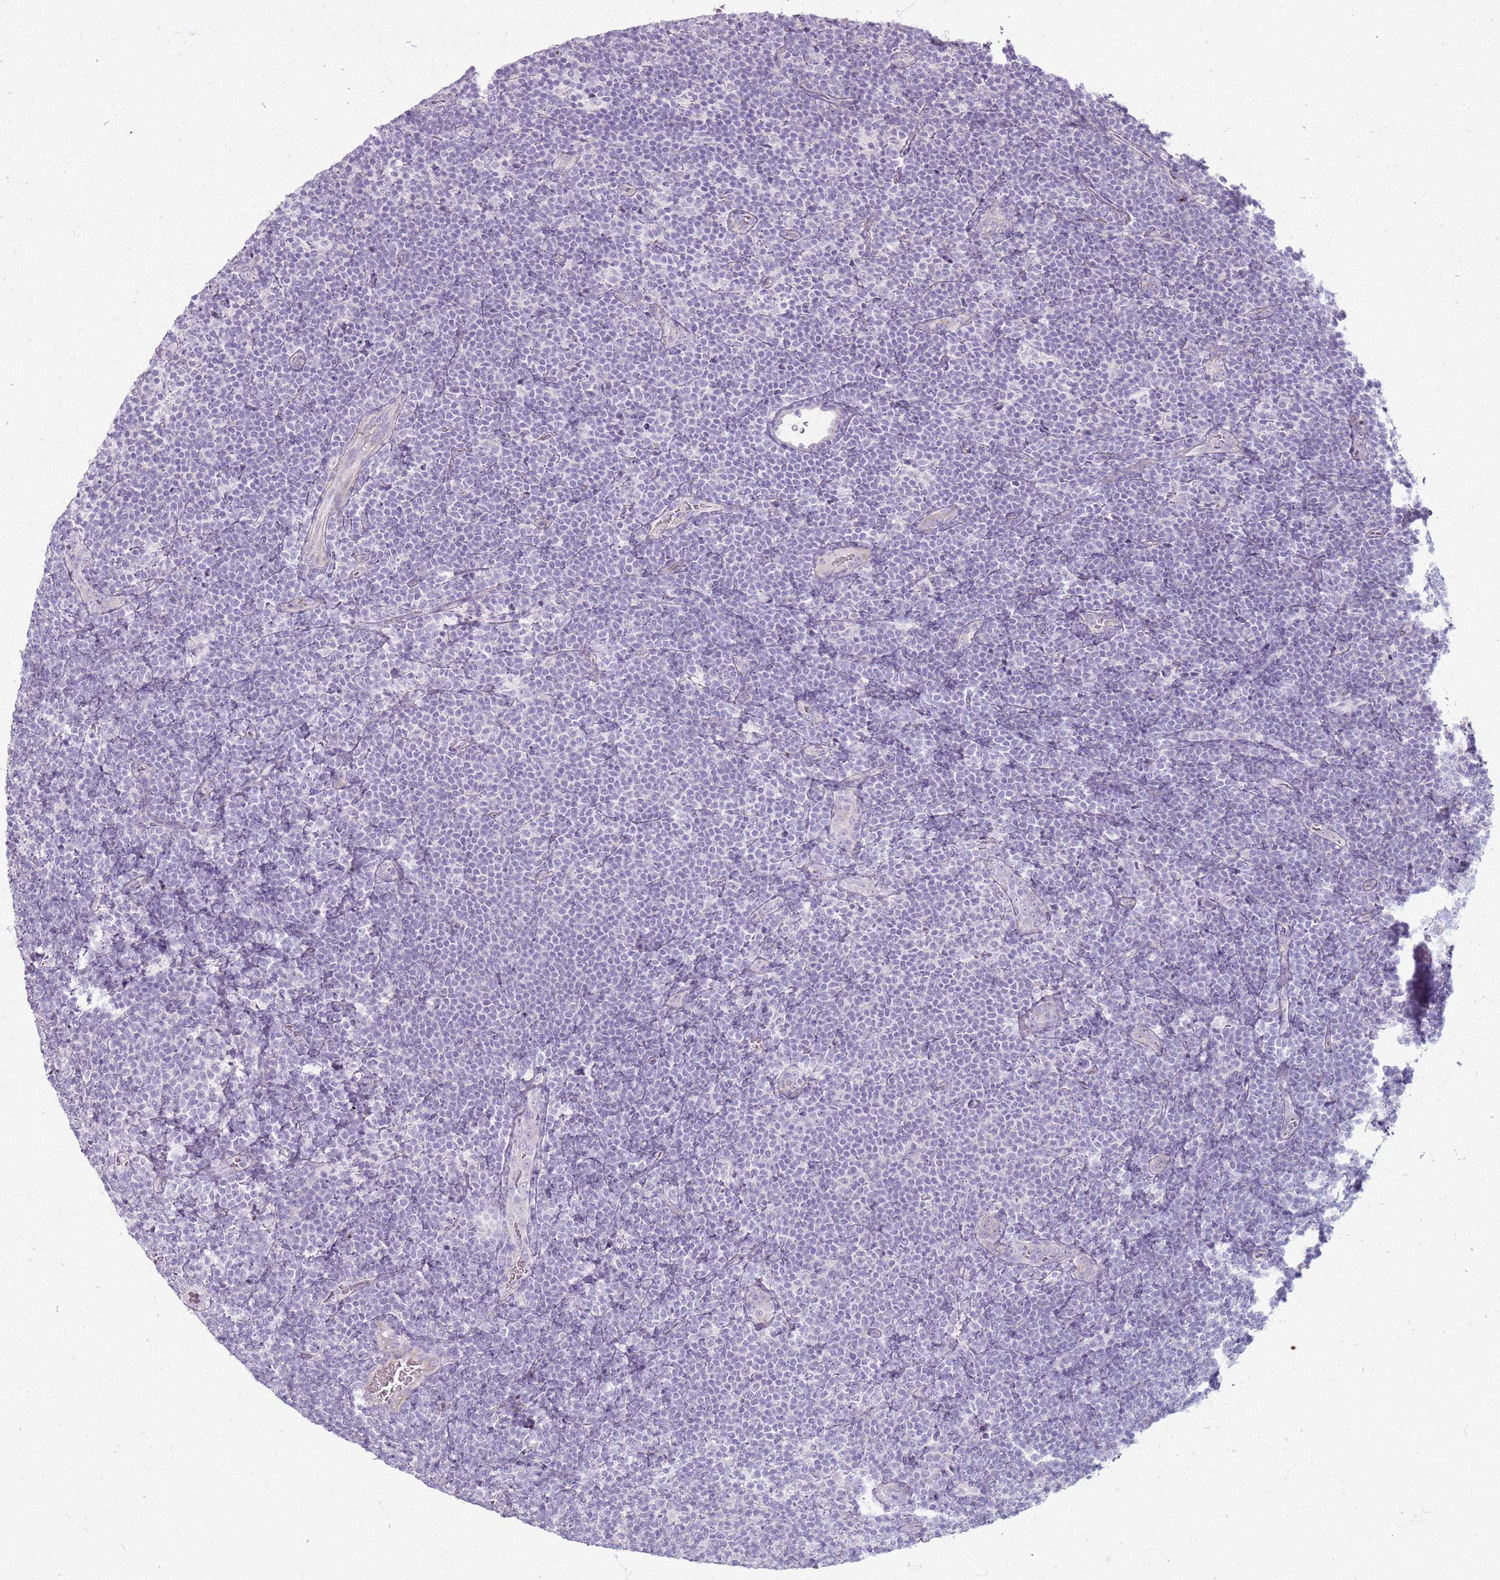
{"staining": {"intensity": "negative", "quantity": "none", "location": "none"}, "tissue": "lymphoma", "cell_type": "Tumor cells", "image_type": "cancer", "snomed": [{"axis": "morphology", "description": "Malignant lymphoma, non-Hodgkin's type, Low grade"}, {"axis": "topography", "description": "Lymph node"}], "caption": "The histopathology image reveals no significant staining in tumor cells of malignant lymphoma, non-Hodgkin's type (low-grade).", "gene": "CSRP3", "patient": {"sex": "male", "age": 66}}